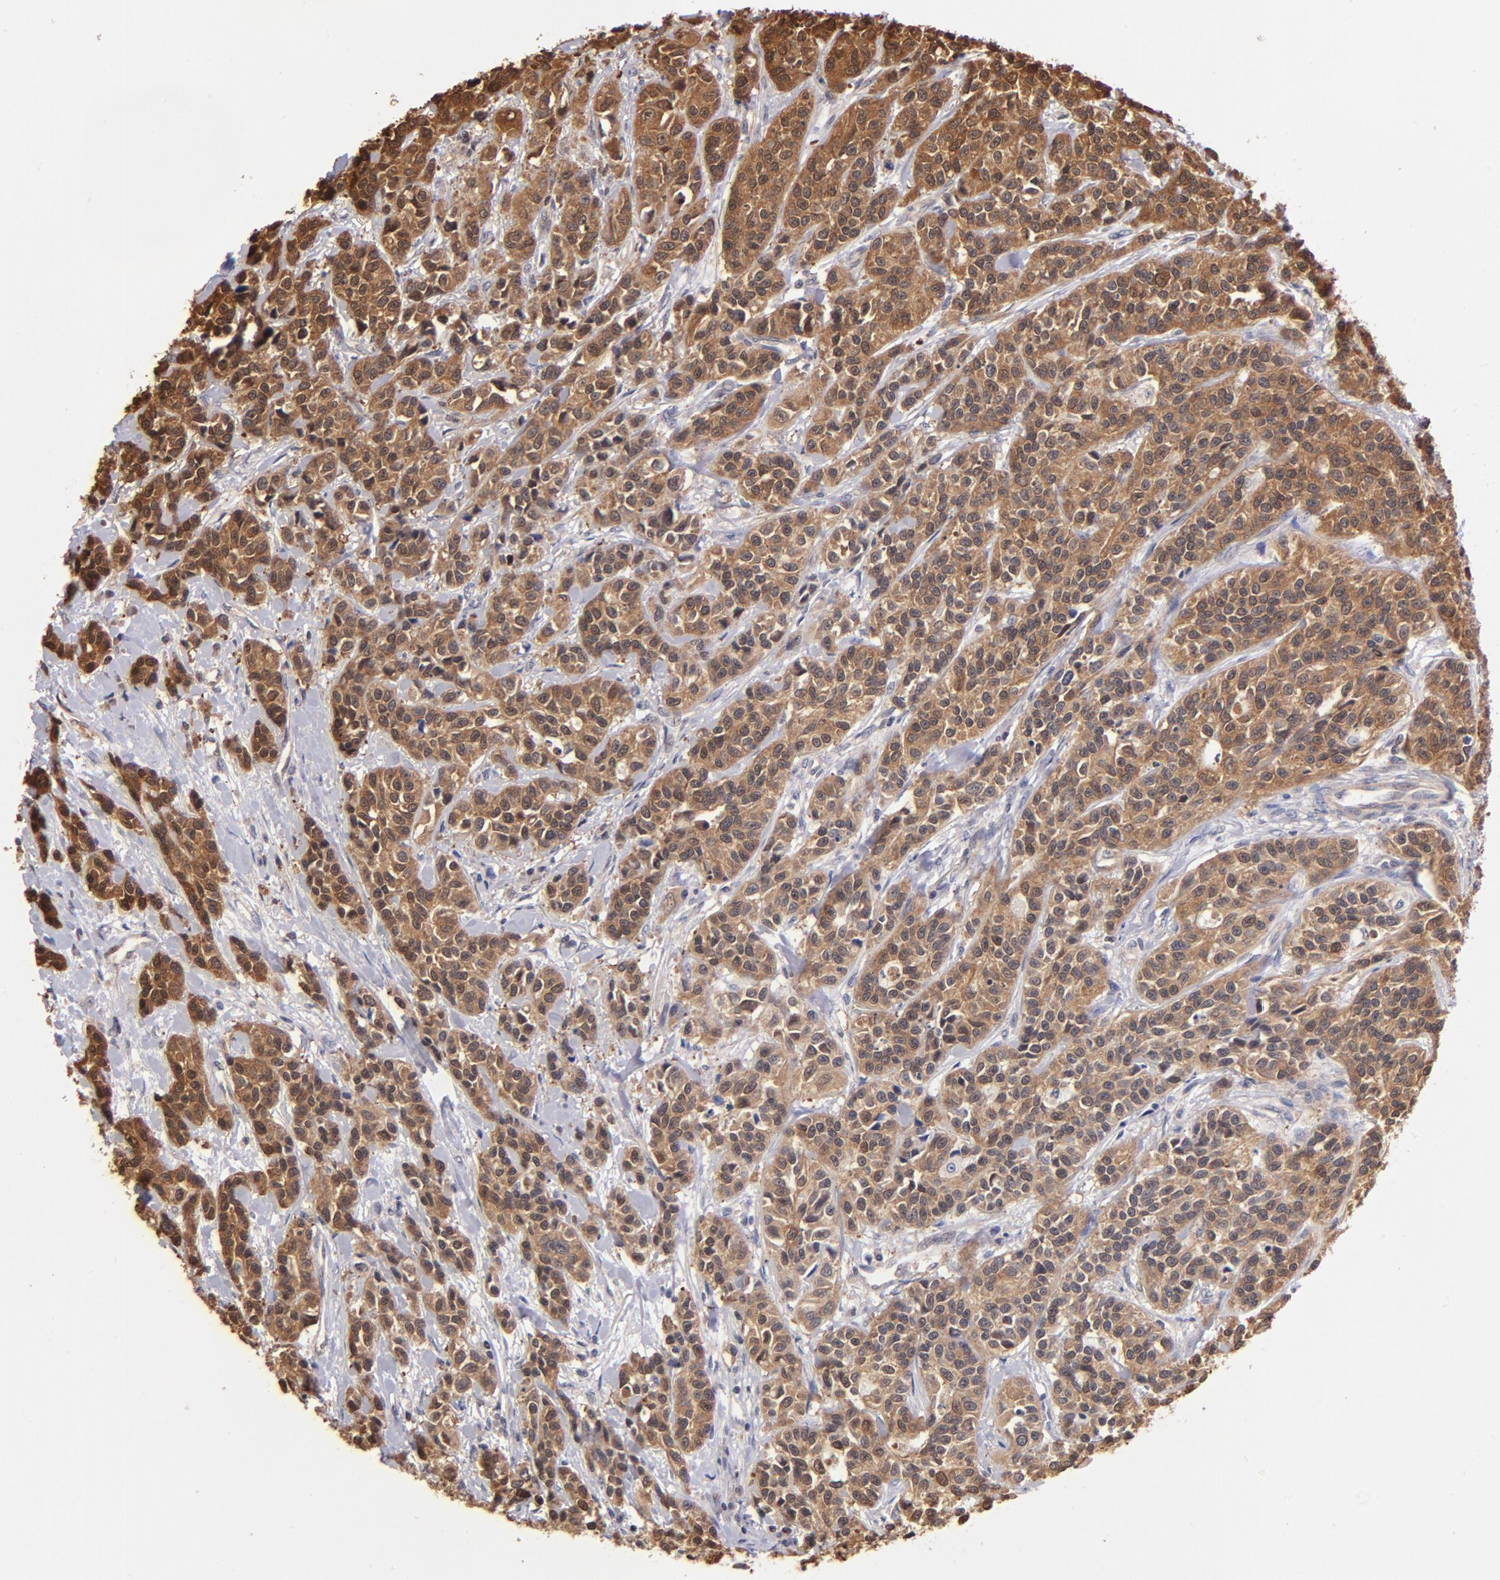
{"staining": {"intensity": "moderate", "quantity": ">75%", "location": "cytoplasmic/membranous,nuclear"}, "tissue": "urothelial cancer", "cell_type": "Tumor cells", "image_type": "cancer", "snomed": [{"axis": "morphology", "description": "Urothelial carcinoma, High grade"}, {"axis": "topography", "description": "Urinary bladder"}], "caption": "This is an image of IHC staining of high-grade urothelial carcinoma, which shows moderate expression in the cytoplasmic/membranous and nuclear of tumor cells.", "gene": "YWHAB", "patient": {"sex": "female", "age": 81}}